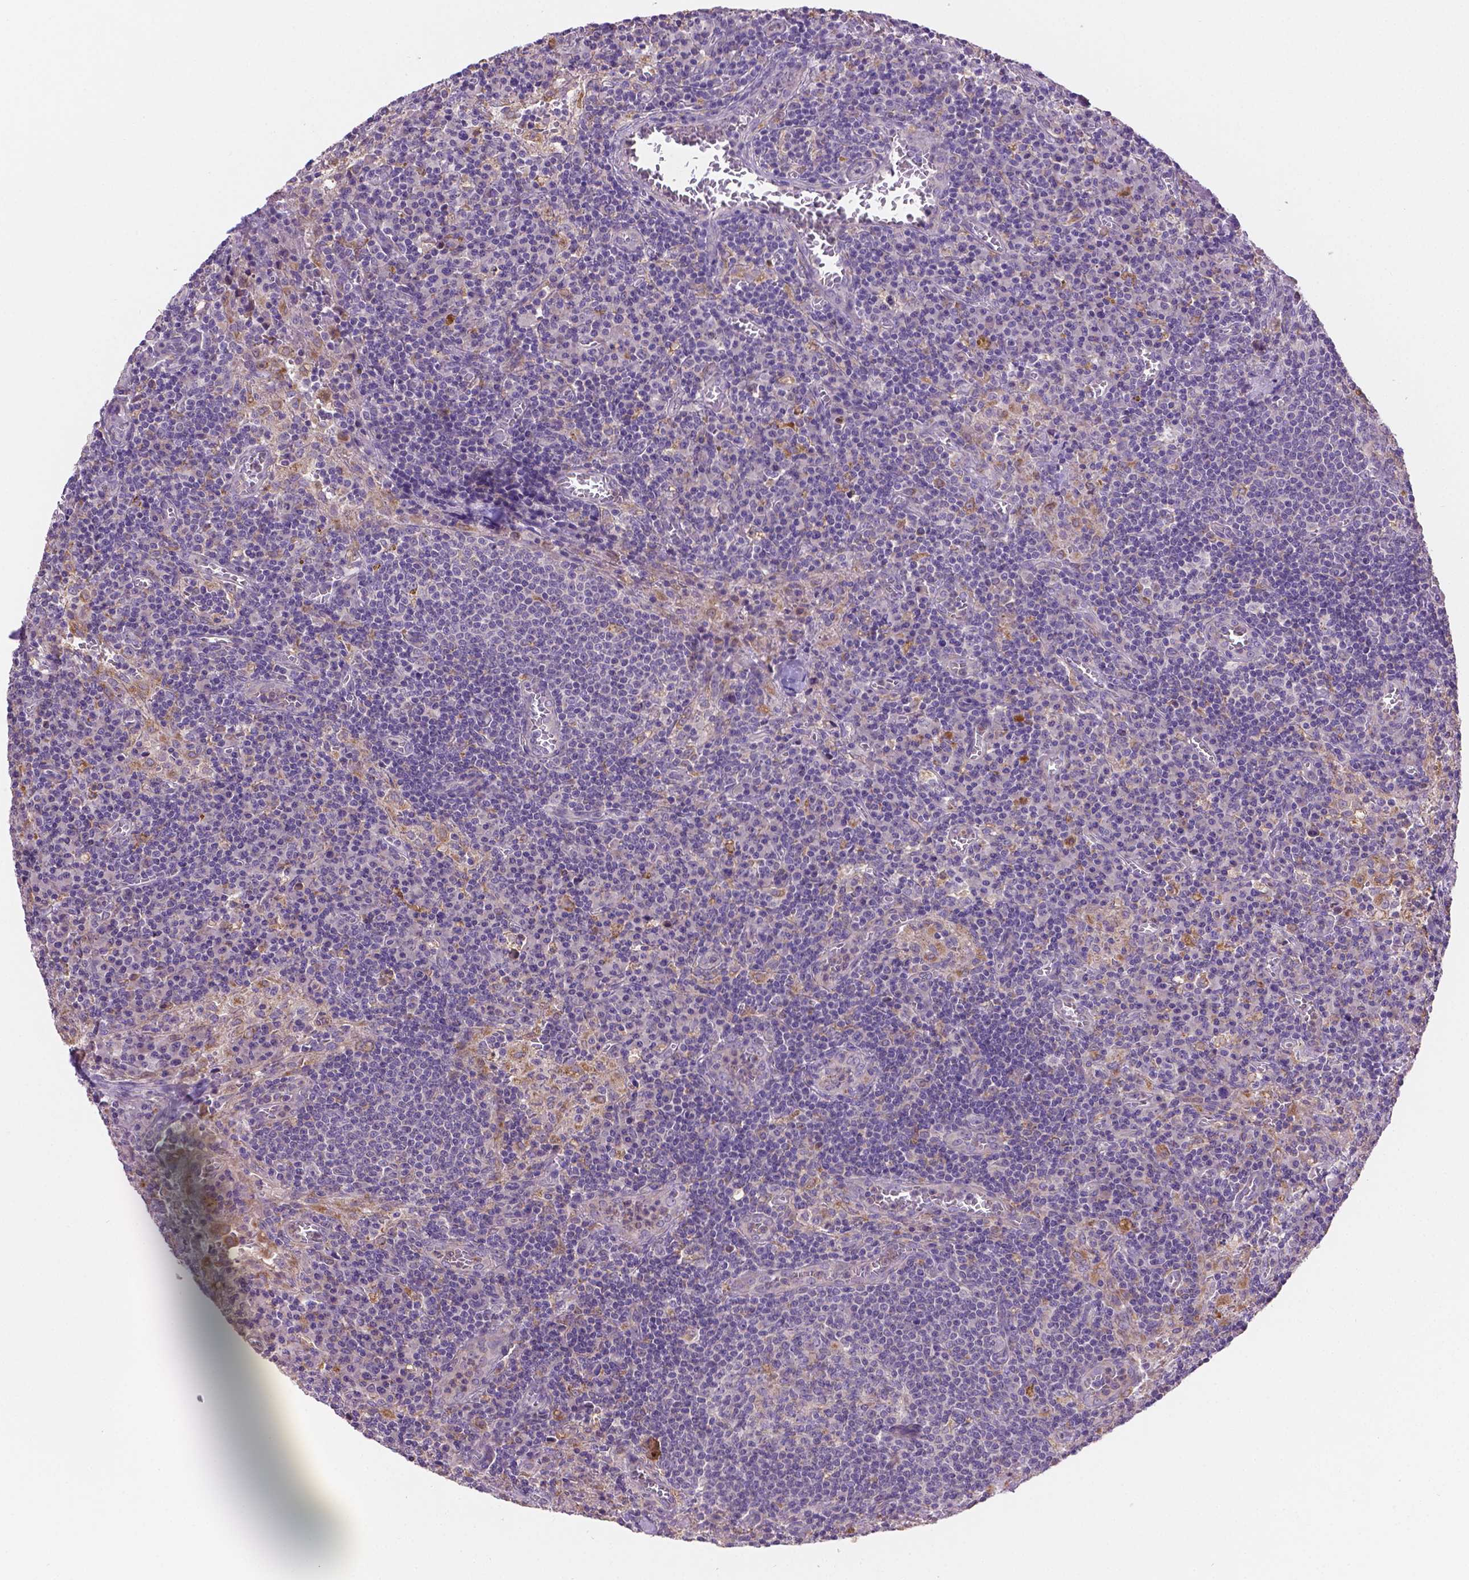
{"staining": {"intensity": "negative", "quantity": "none", "location": "none"}, "tissue": "lymph node", "cell_type": "Non-germinal center cells", "image_type": "normal", "snomed": [{"axis": "morphology", "description": "Normal tissue, NOS"}, {"axis": "topography", "description": "Lymph node"}], "caption": "Protein analysis of unremarkable lymph node exhibits no significant expression in non-germinal center cells.", "gene": "CDH7", "patient": {"sex": "male", "age": 62}}